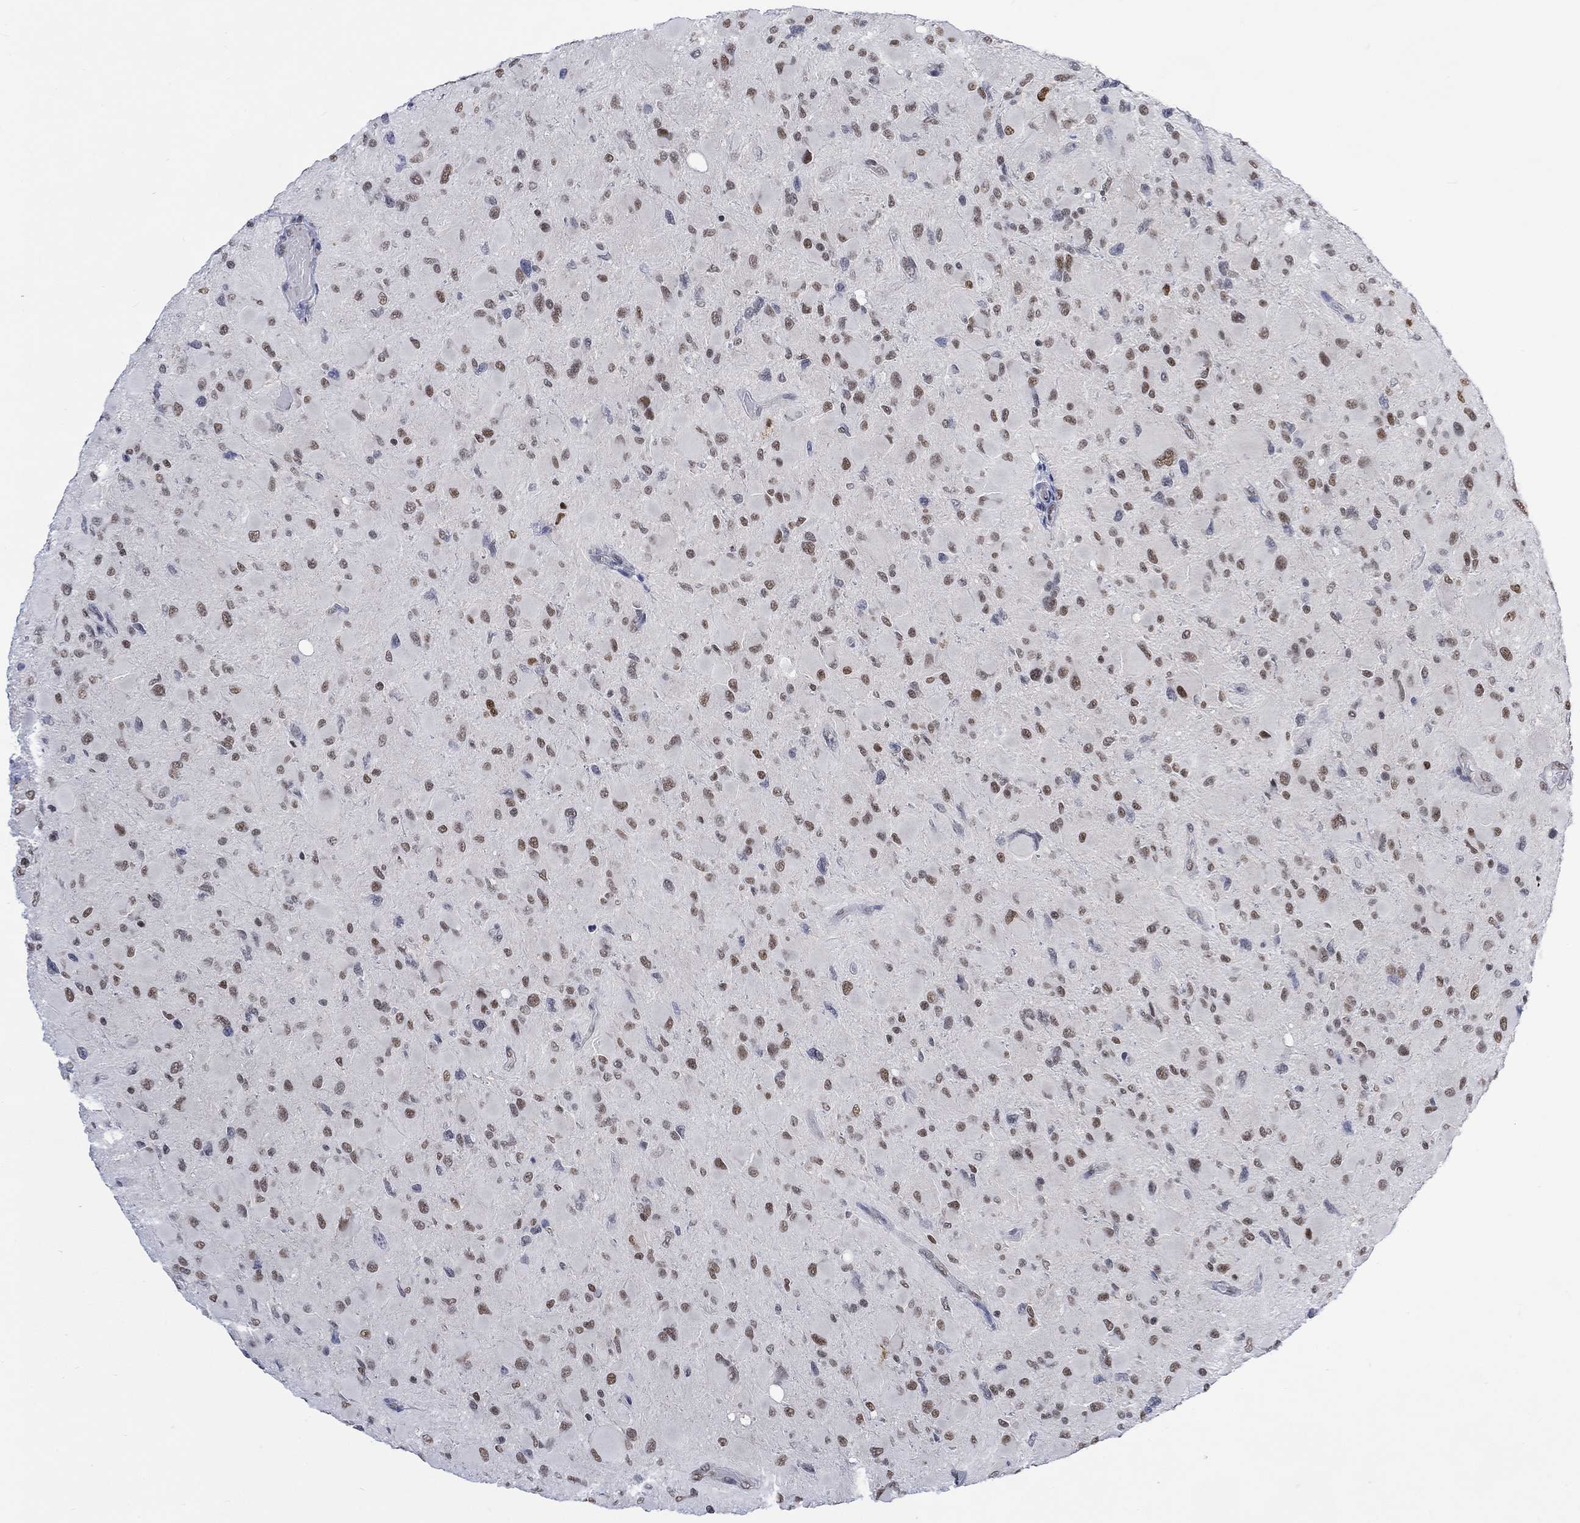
{"staining": {"intensity": "moderate", "quantity": "25%-75%", "location": "nuclear"}, "tissue": "glioma", "cell_type": "Tumor cells", "image_type": "cancer", "snomed": [{"axis": "morphology", "description": "Glioma, malignant, High grade"}, {"axis": "topography", "description": "Cerebral cortex"}], "caption": "Glioma stained with DAB immunohistochemistry (IHC) exhibits medium levels of moderate nuclear staining in approximately 25%-75% of tumor cells.", "gene": "RAD54L2", "patient": {"sex": "female", "age": 36}}